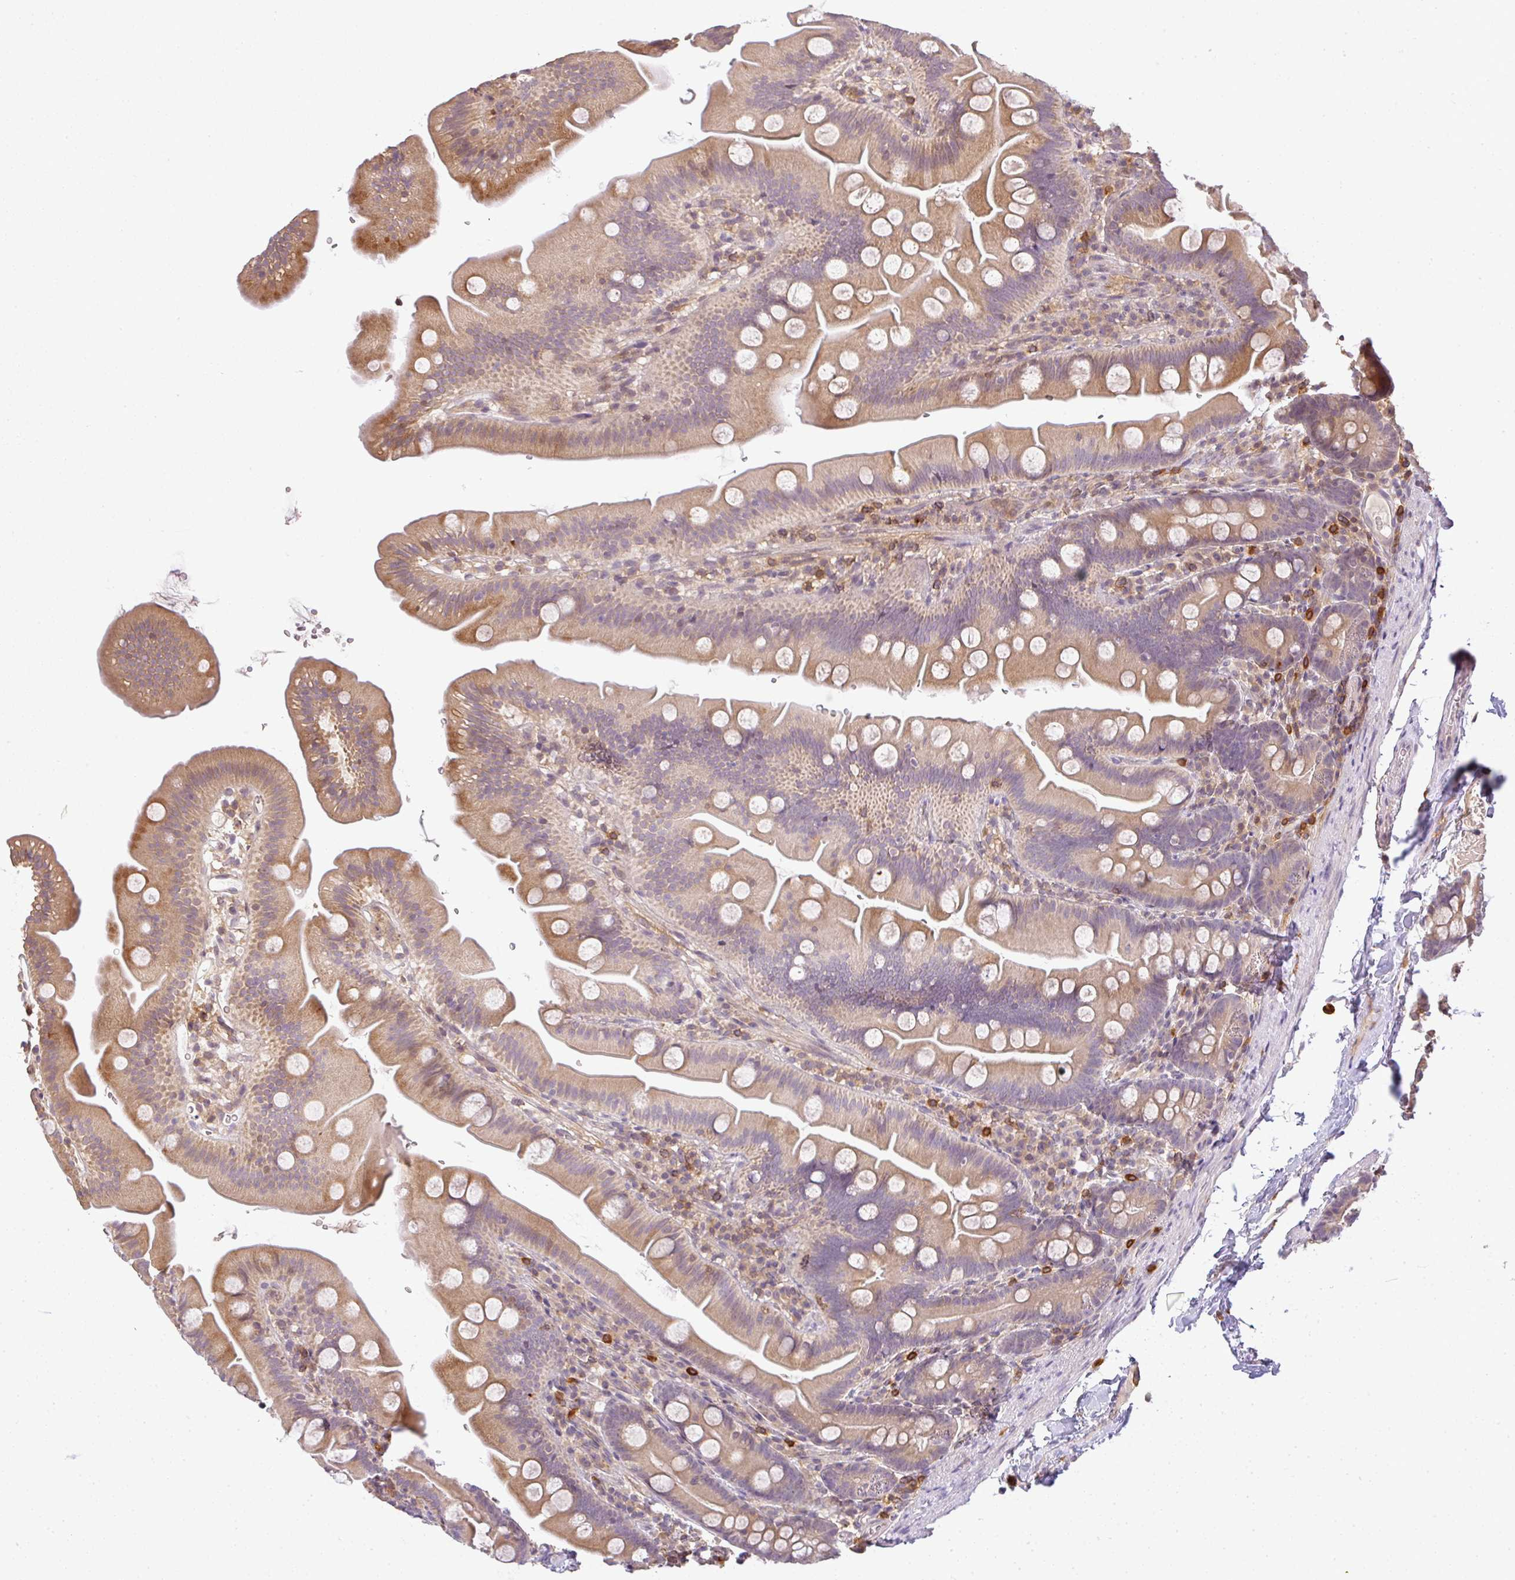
{"staining": {"intensity": "moderate", "quantity": ">75%", "location": "cytoplasmic/membranous"}, "tissue": "small intestine", "cell_type": "Glandular cells", "image_type": "normal", "snomed": [{"axis": "morphology", "description": "Normal tissue, NOS"}, {"axis": "topography", "description": "Small intestine"}], "caption": "High-magnification brightfield microscopy of normal small intestine stained with DAB (3,3'-diaminobenzidine) (brown) and counterstained with hematoxylin (blue). glandular cells exhibit moderate cytoplasmic/membranous expression is appreciated in approximately>75% of cells. (DAB (3,3'-diaminobenzidine) IHC, brown staining for protein, blue staining for nuclei).", "gene": "FAM153A", "patient": {"sex": "female", "age": 68}}